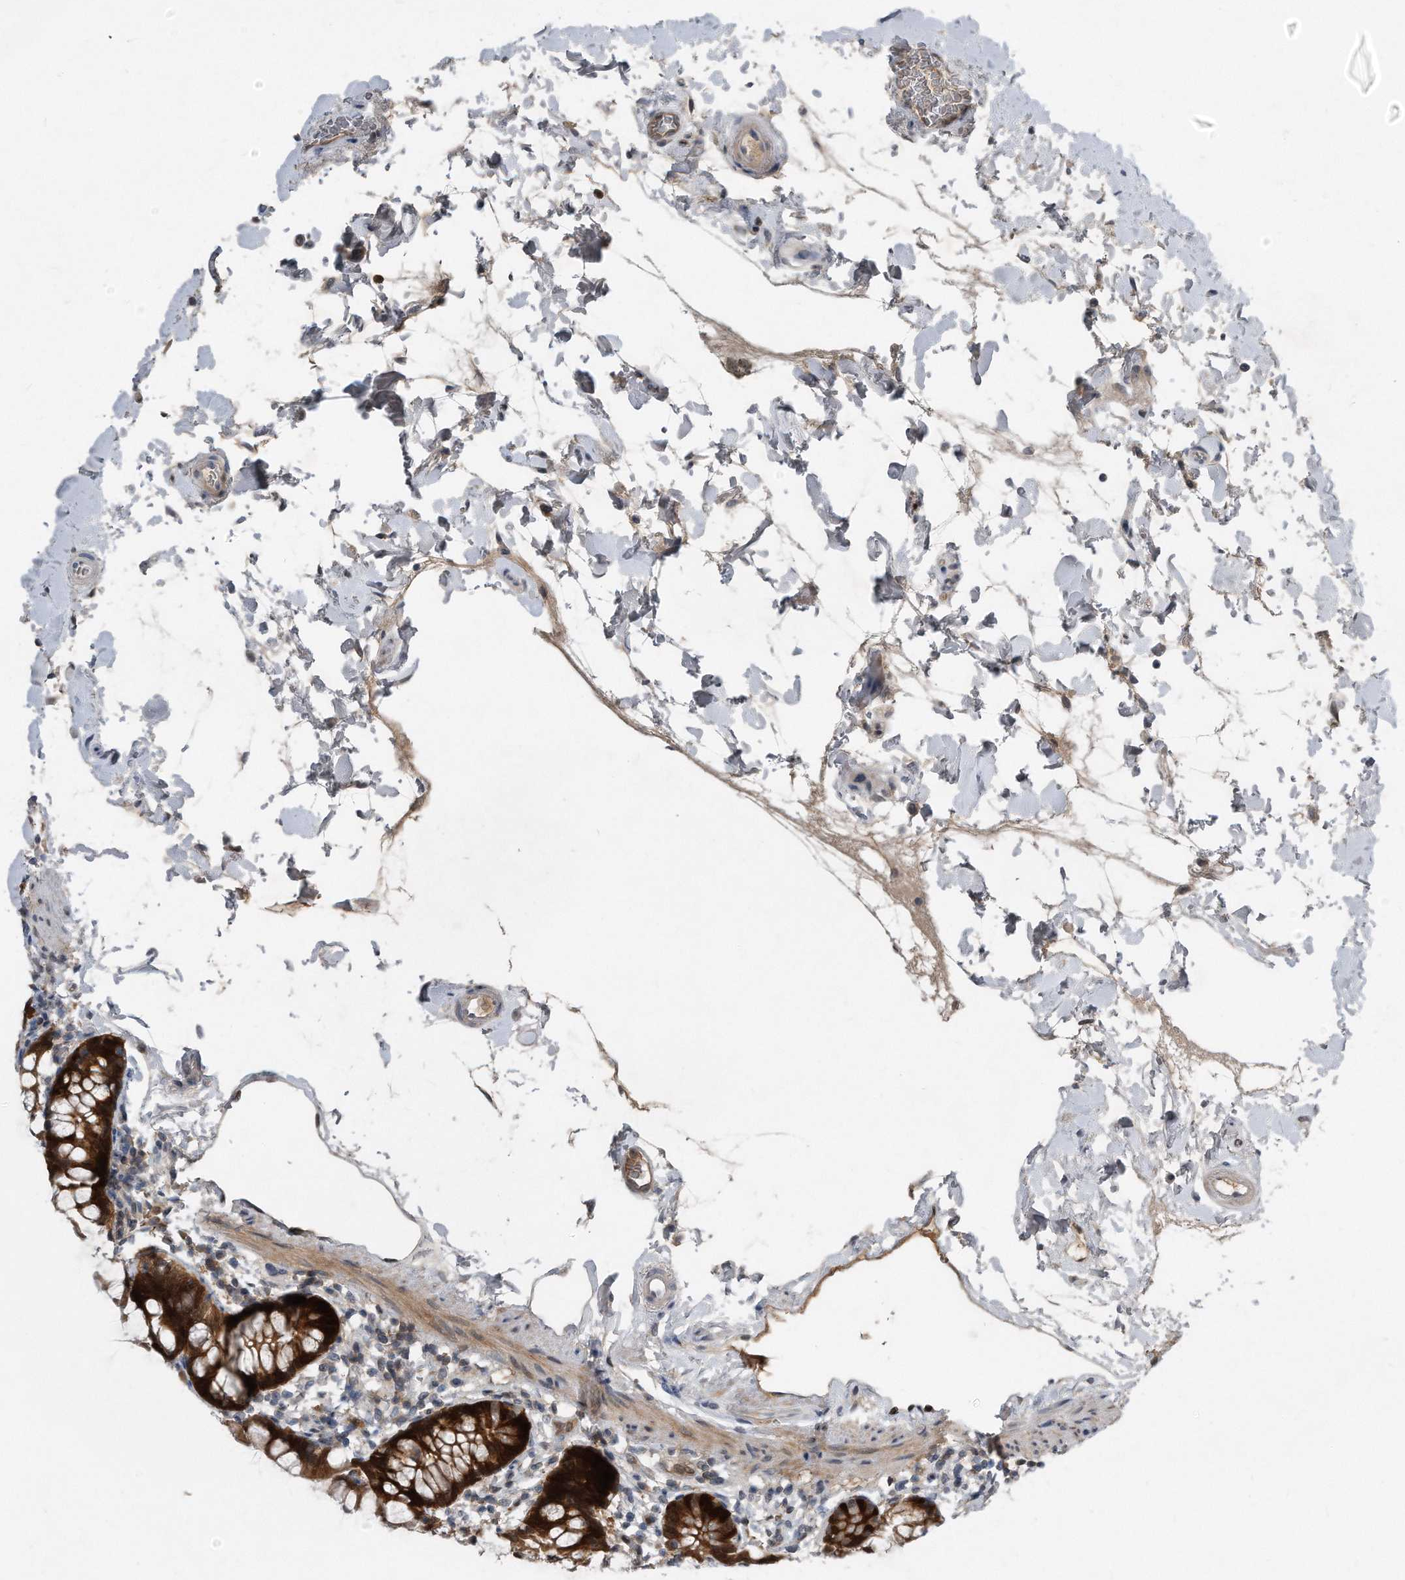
{"staining": {"intensity": "strong", "quantity": ">75%", "location": "cytoplasmic/membranous"}, "tissue": "small intestine", "cell_type": "Glandular cells", "image_type": "normal", "snomed": [{"axis": "morphology", "description": "Normal tissue, NOS"}, {"axis": "topography", "description": "Small intestine"}], "caption": "Immunohistochemistry (IHC) of unremarkable human small intestine shows high levels of strong cytoplasmic/membranous positivity in approximately >75% of glandular cells.", "gene": "MAP2K6", "patient": {"sex": "female", "age": 84}}